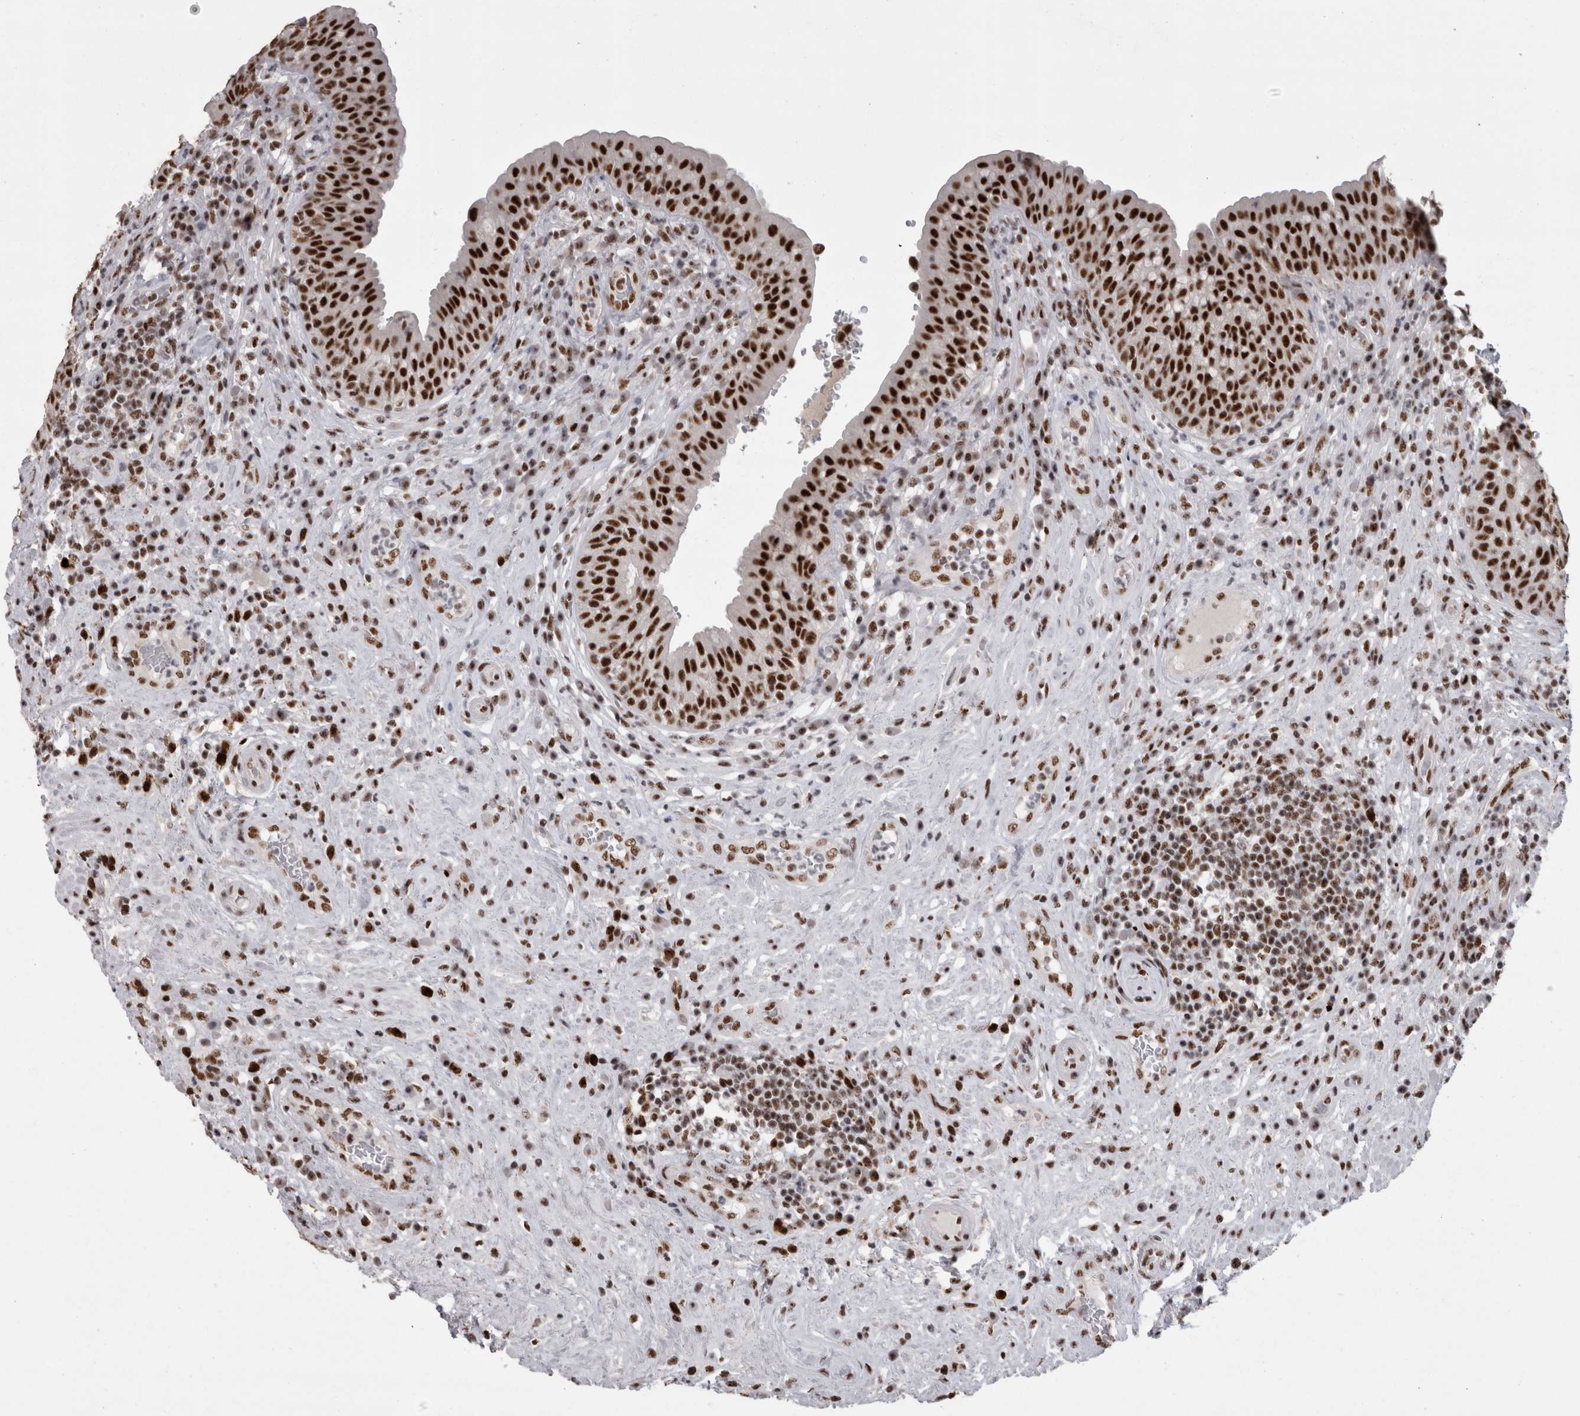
{"staining": {"intensity": "strong", "quantity": ">75%", "location": "nuclear"}, "tissue": "urinary bladder", "cell_type": "Urothelial cells", "image_type": "normal", "snomed": [{"axis": "morphology", "description": "Normal tissue, NOS"}, {"axis": "topography", "description": "Urinary bladder"}], "caption": "An immunohistochemistry (IHC) histopathology image of unremarkable tissue is shown. Protein staining in brown shows strong nuclear positivity in urinary bladder within urothelial cells.", "gene": "SNRNP40", "patient": {"sex": "female", "age": 62}}